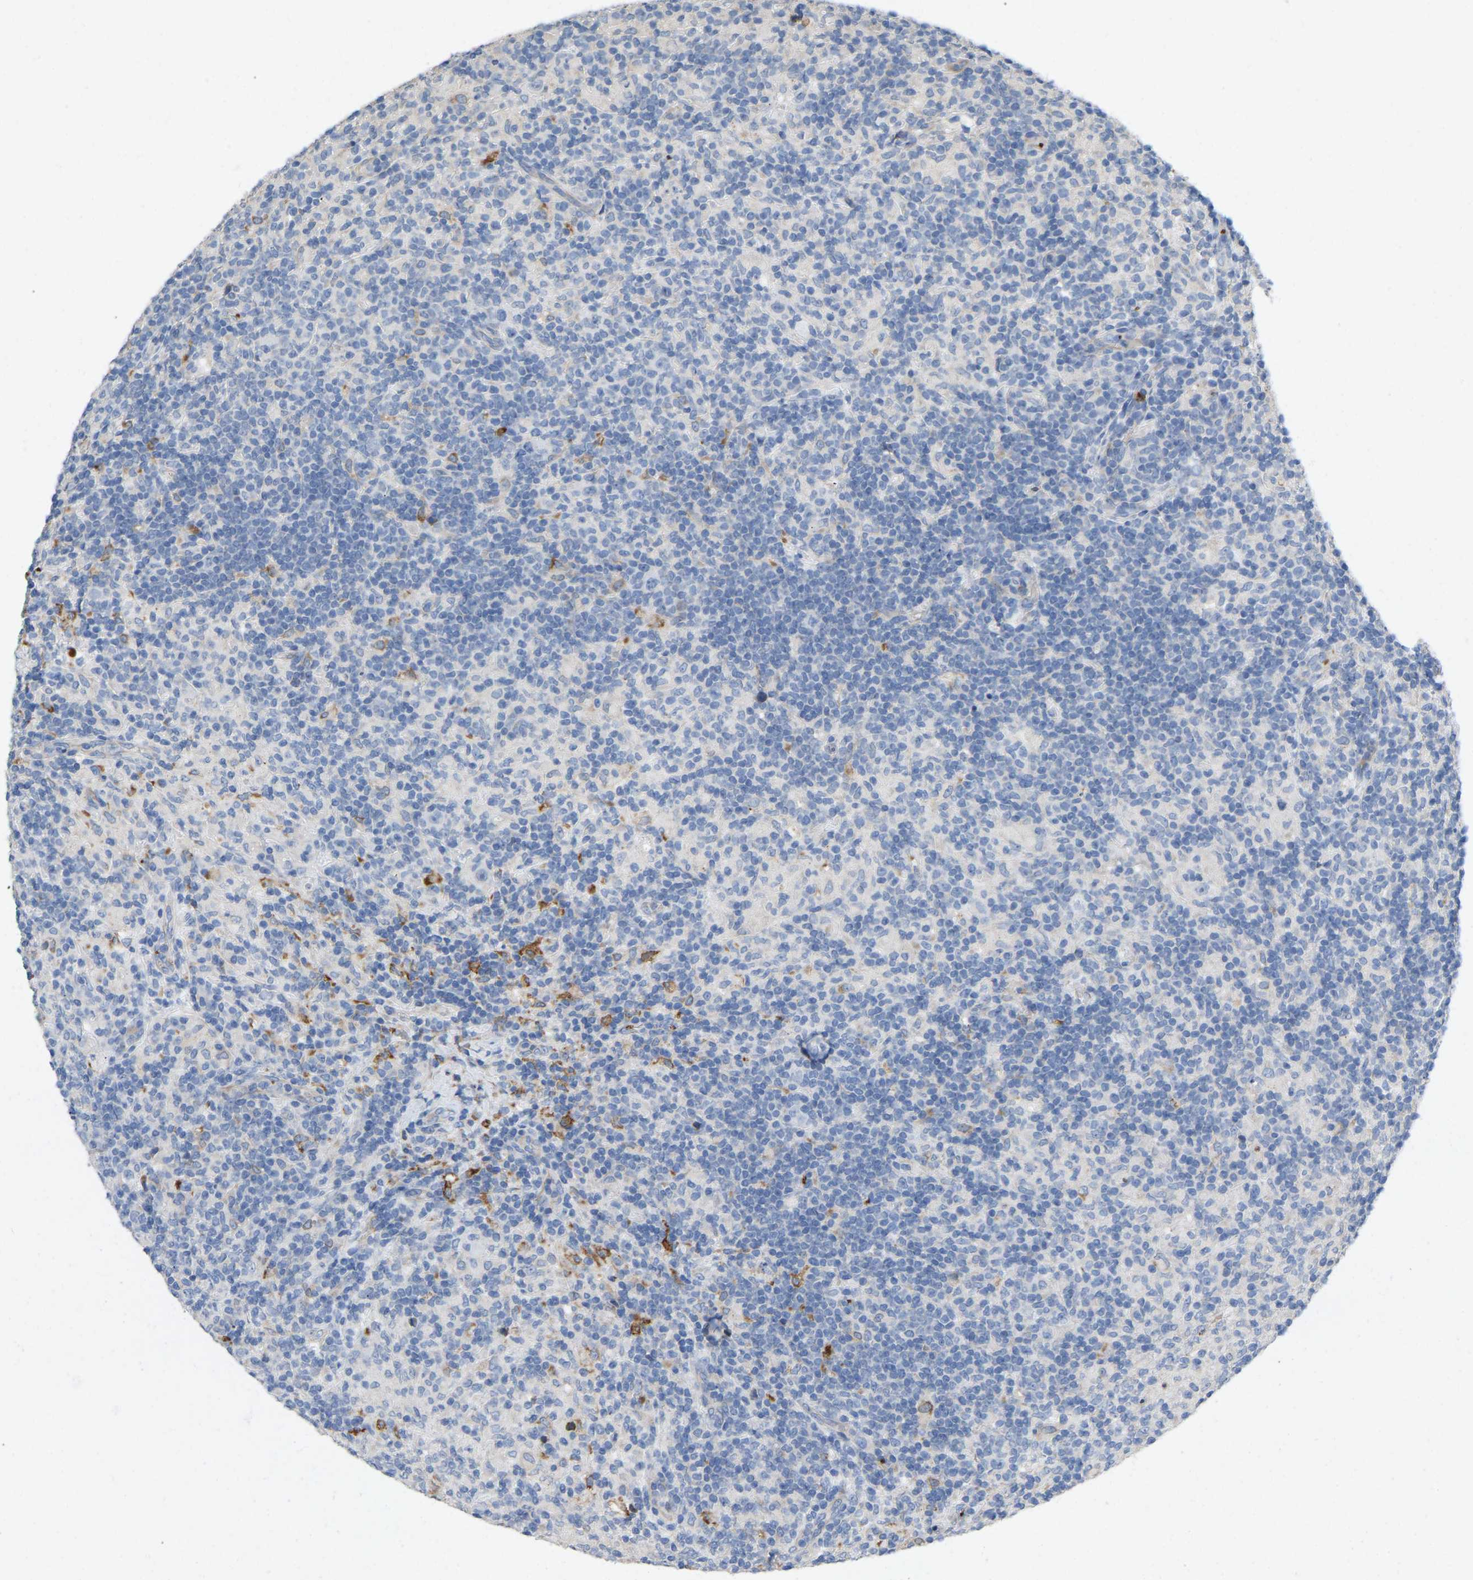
{"staining": {"intensity": "negative", "quantity": "none", "location": "none"}, "tissue": "lymphoma", "cell_type": "Tumor cells", "image_type": "cancer", "snomed": [{"axis": "morphology", "description": "Hodgkin's disease, NOS"}, {"axis": "topography", "description": "Lymph node"}], "caption": "Immunohistochemistry (IHC) micrograph of human lymphoma stained for a protein (brown), which reveals no staining in tumor cells. The staining was performed using DAB to visualize the protein expression in brown, while the nuclei were stained in blue with hematoxylin (Magnification: 20x).", "gene": "RHEB", "patient": {"sex": "male", "age": 70}}